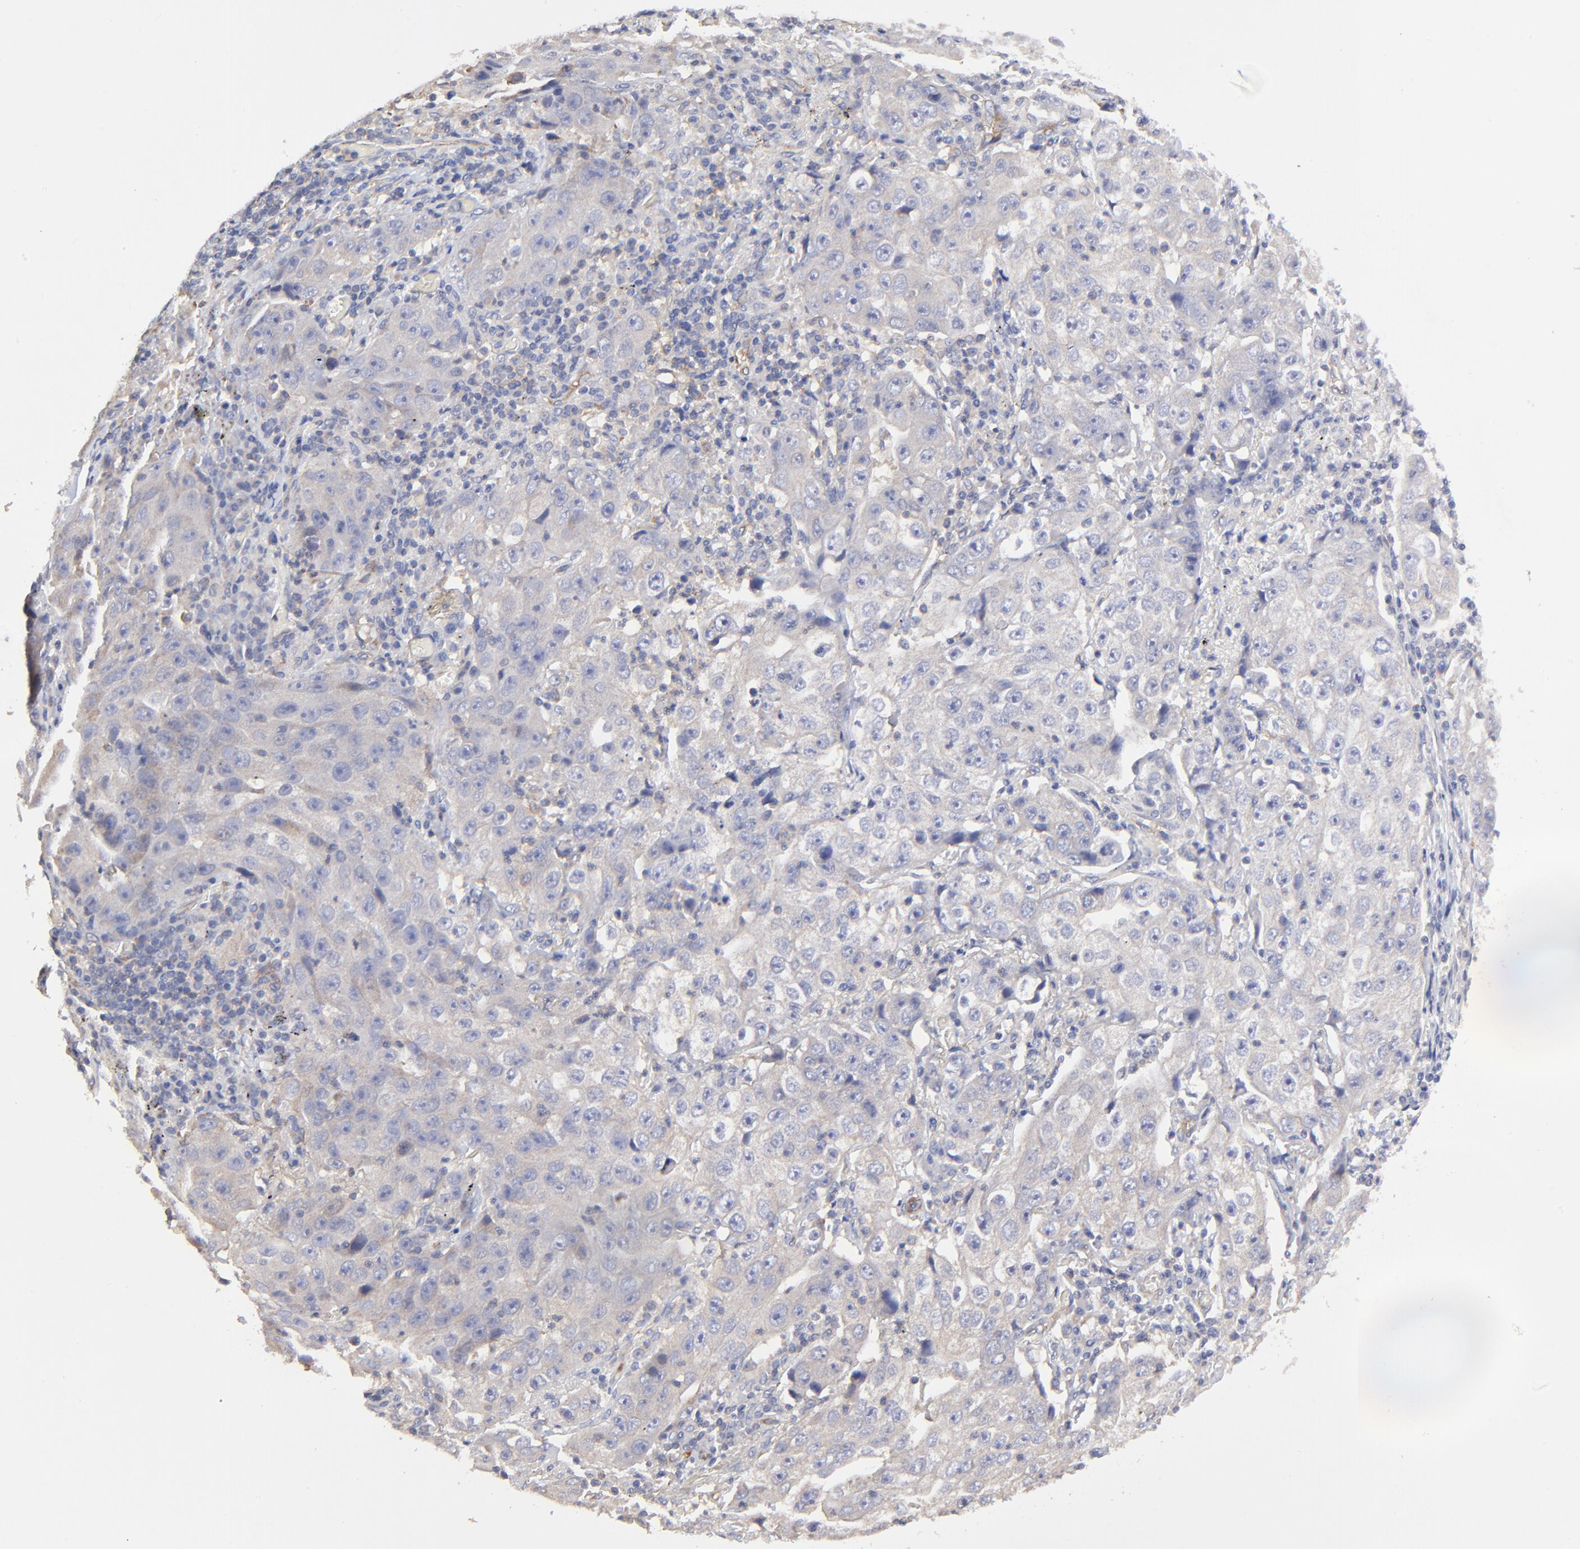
{"staining": {"intensity": "negative", "quantity": "none", "location": "none"}, "tissue": "lung cancer", "cell_type": "Tumor cells", "image_type": "cancer", "snomed": [{"axis": "morphology", "description": "Squamous cell carcinoma, NOS"}, {"axis": "topography", "description": "Lung"}], "caption": "Squamous cell carcinoma (lung) stained for a protein using immunohistochemistry (IHC) displays no staining tumor cells.", "gene": "SULF2", "patient": {"sex": "male", "age": 64}}